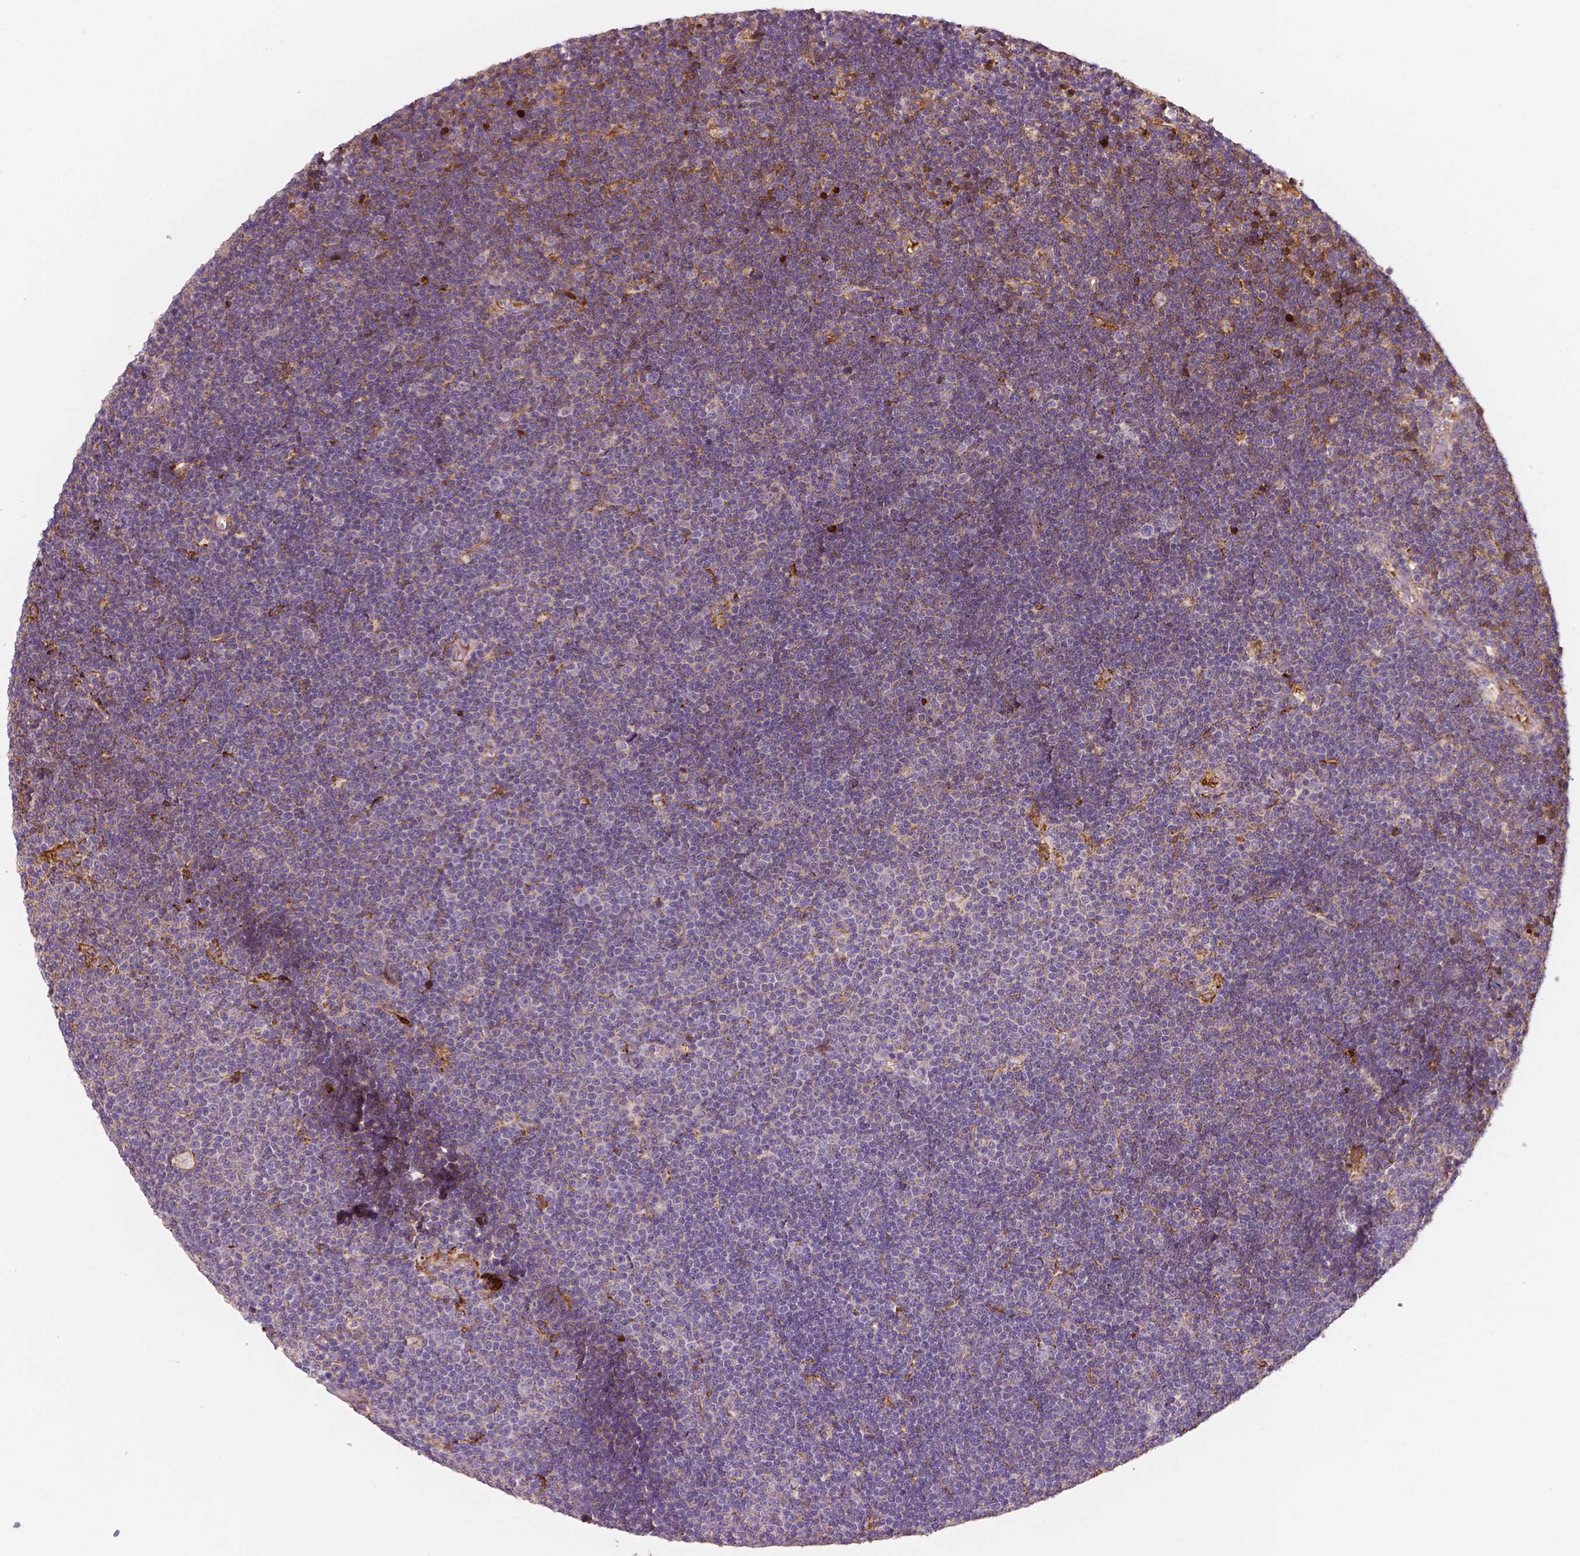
{"staining": {"intensity": "weak", "quantity": "<25%", "location": "cytoplasmic/membranous"}, "tissue": "lymphoma", "cell_type": "Tumor cells", "image_type": "cancer", "snomed": [{"axis": "morphology", "description": "Malignant lymphoma, non-Hodgkin's type, Low grade"}, {"axis": "topography", "description": "Brain"}], "caption": "Tumor cells show no significant staining in low-grade malignant lymphoma, non-Hodgkin's type.", "gene": "APOA4", "patient": {"sex": "female", "age": 66}}